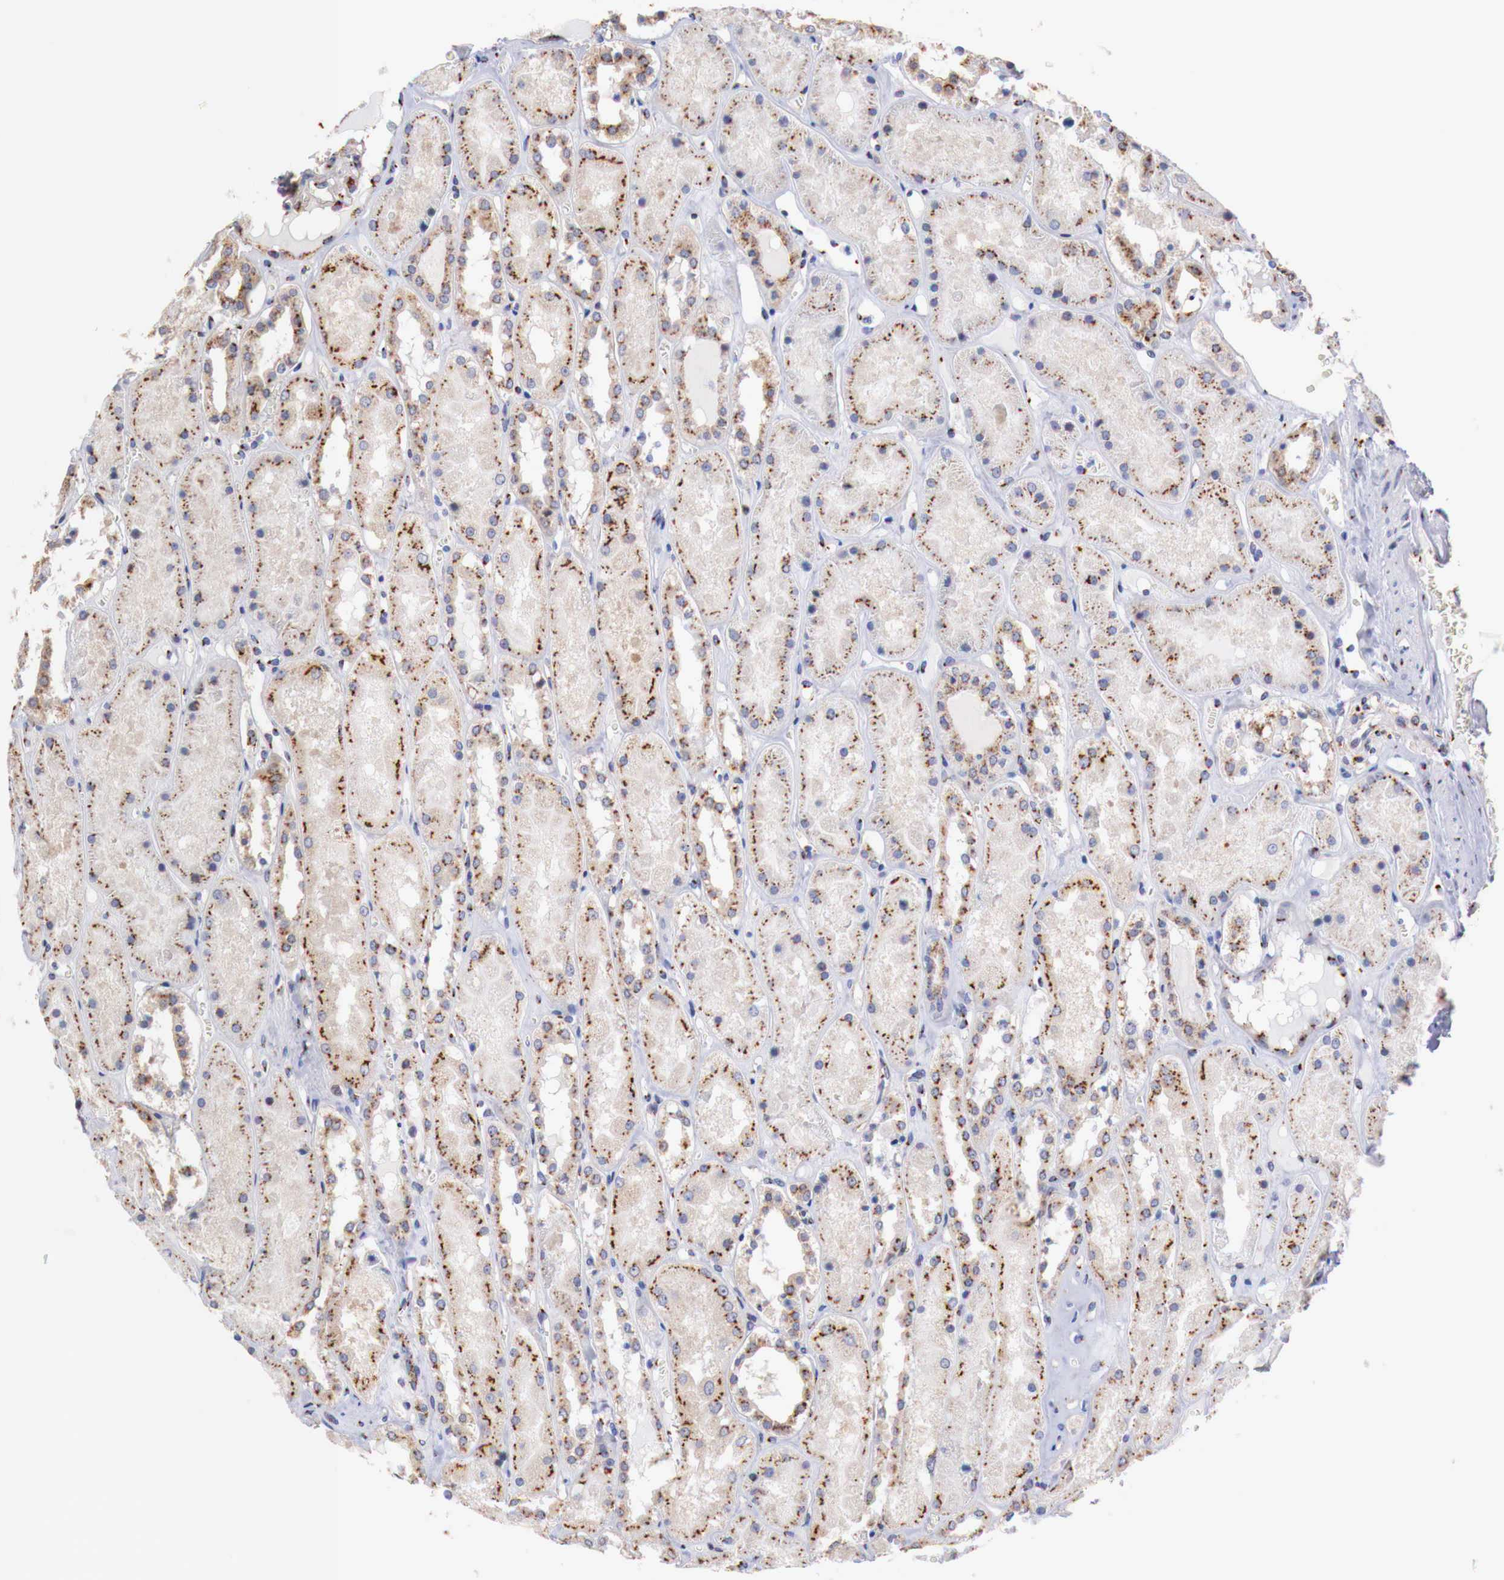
{"staining": {"intensity": "moderate", "quantity": "<25%", "location": "cytoplasmic/membranous"}, "tissue": "kidney", "cell_type": "Cells in glomeruli", "image_type": "normal", "snomed": [{"axis": "morphology", "description": "Normal tissue, NOS"}, {"axis": "topography", "description": "Kidney"}], "caption": "Immunohistochemical staining of unremarkable human kidney displays moderate cytoplasmic/membranous protein staining in approximately <25% of cells in glomeruli.", "gene": "SYAP1", "patient": {"sex": "male", "age": 36}}